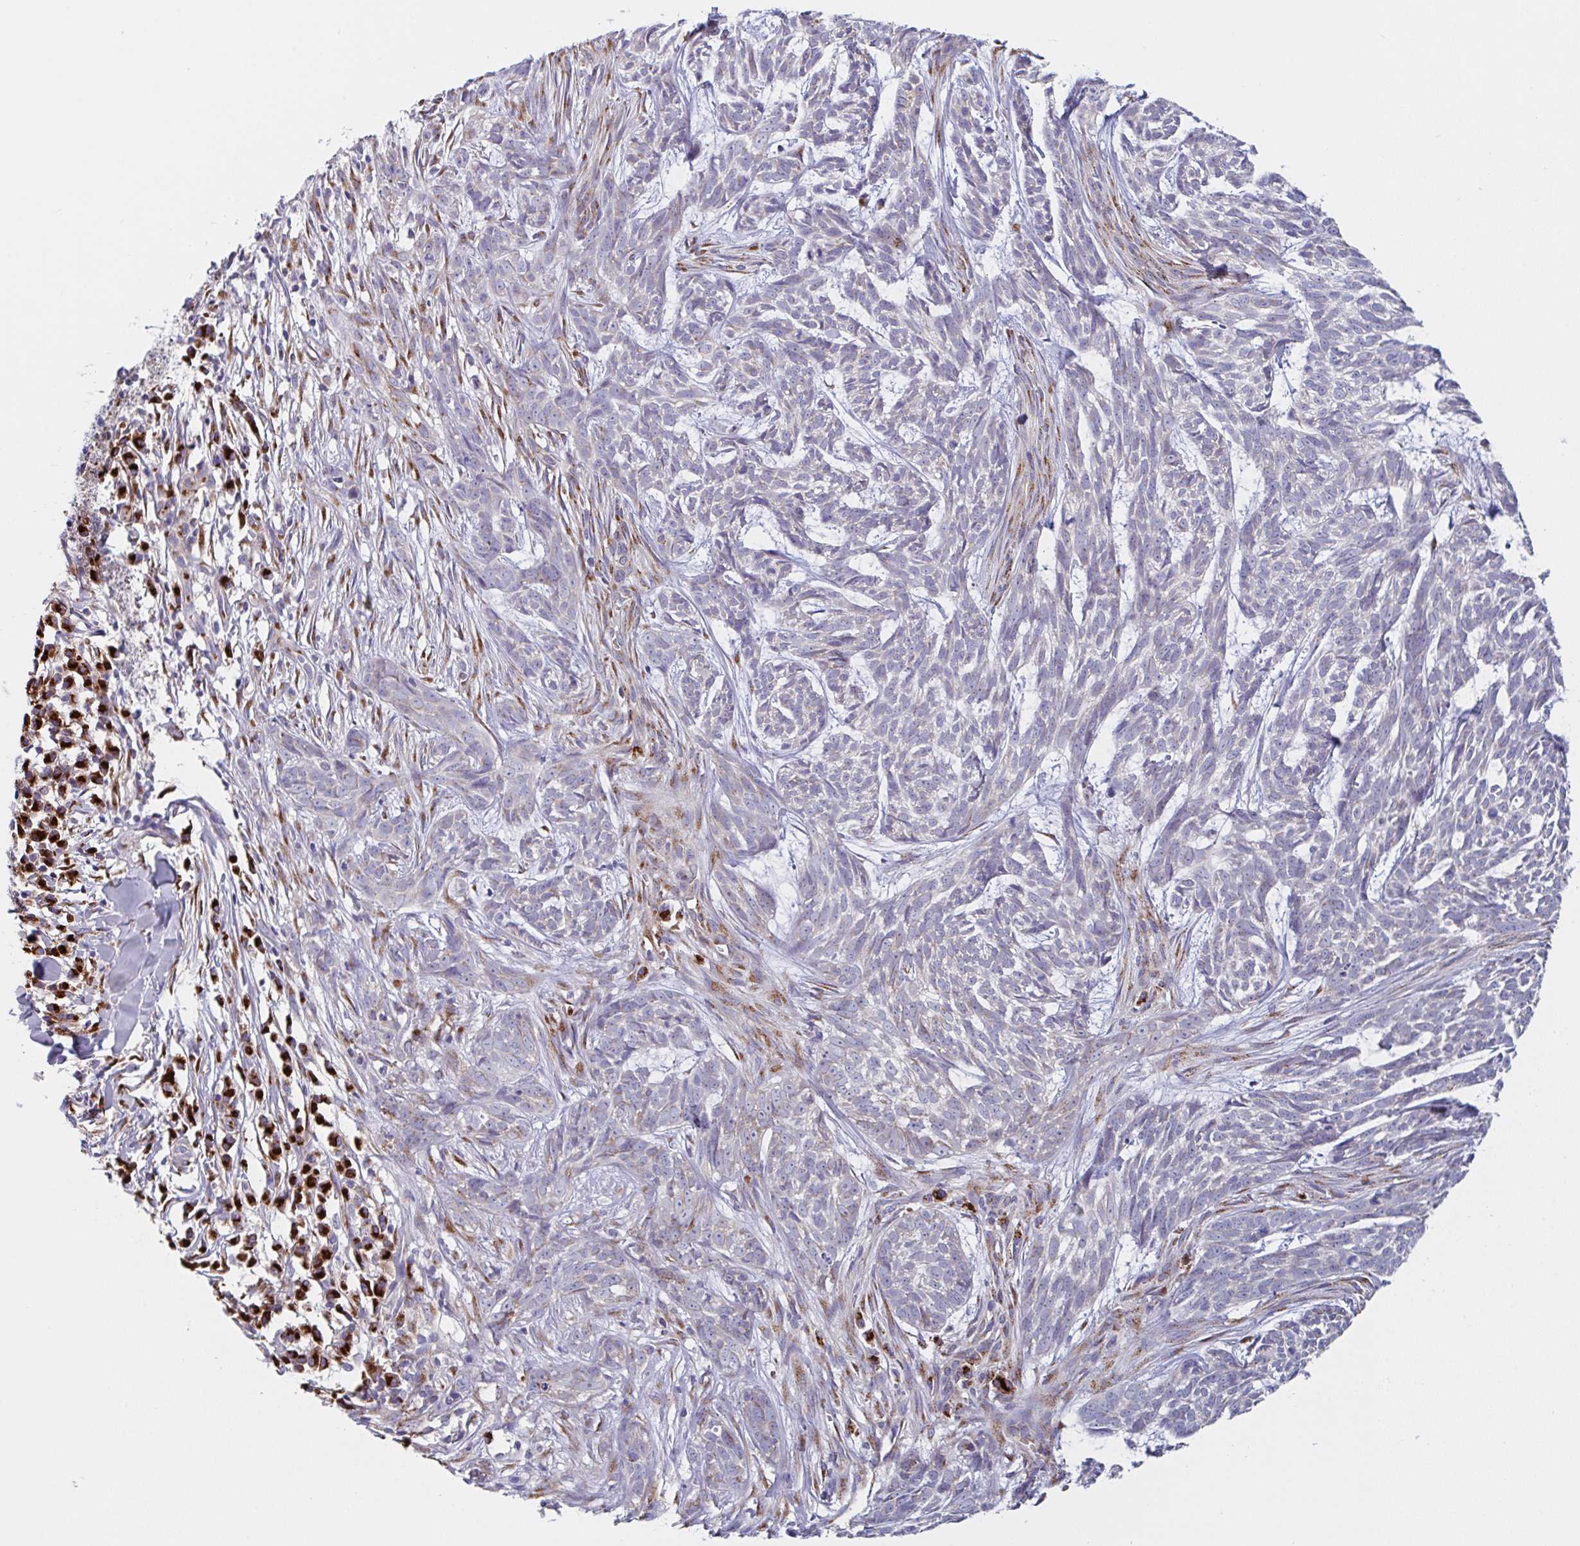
{"staining": {"intensity": "negative", "quantity": "none", "location": "none"}, "tissue": "skin cancer", "cell_type": "Tumor cells", "image_type": "cancer", "snomed": [{"axis": "morphology", "description": "Basal cell carcinoma"}, {"axis": "topography", "description": "Skin"}], "caption": "Image shows no significant protein expression in tumor cells of basal cell carcinoma (skin).", "gene": "PROSER3", "patient": {"sex": "female", "age": 93}}